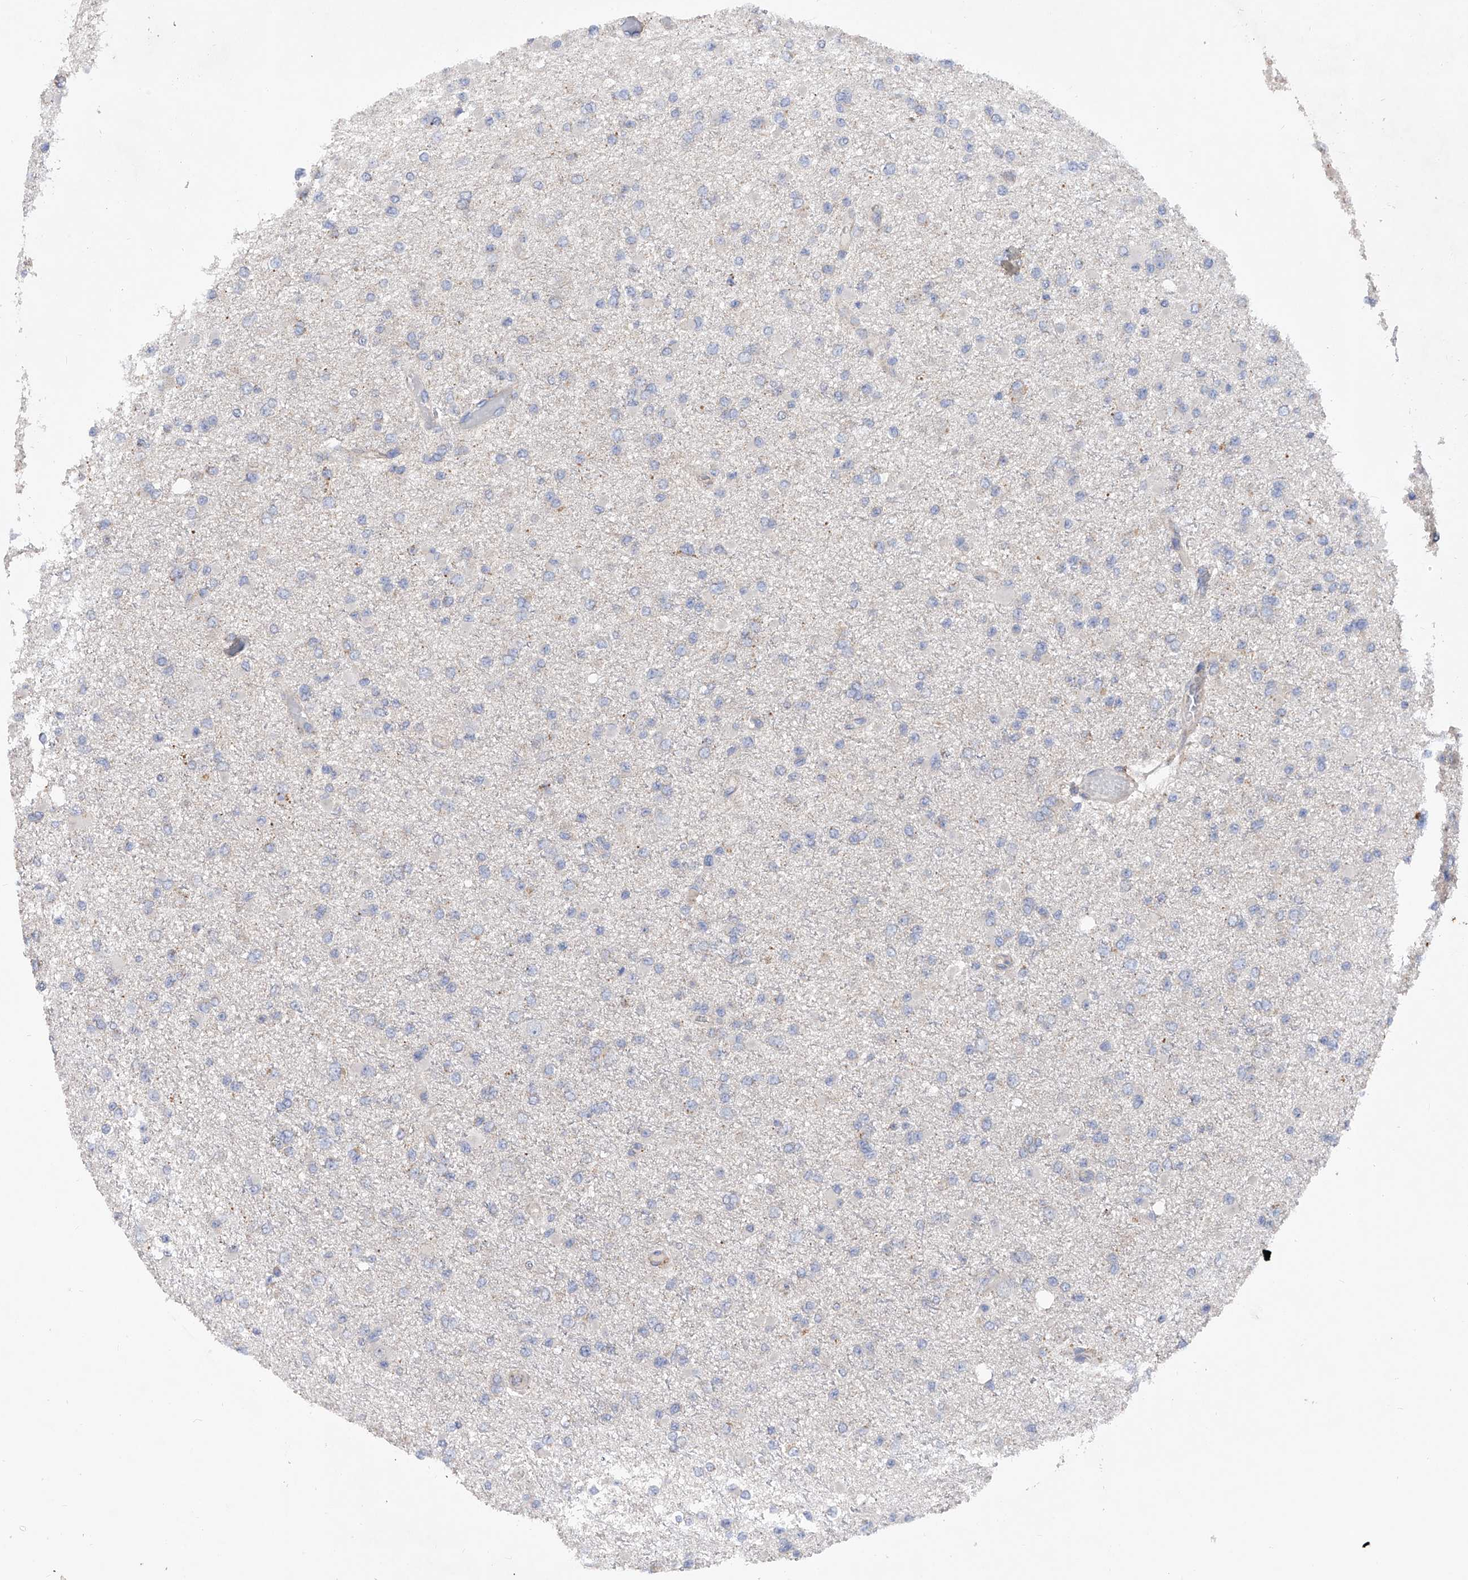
{"staining": {"intensity": "negative", "quantity": "none", "location": "none"}, "tissue": "glioma", "cell_type": "Tumor cells", "image_type": "cancer", "snomed": [{"axis": "morphology", "description": "Glioma, malignant, Low grade"}, {"axis": "topography", "description": "Brain"}], "caption": "Immunohistochemistry (IHC) of low-grade glioma (malignant) shows no positivity in tumor cells.", "gene": "PDSS2", "patient": {"sex": "female", "age": 22}}